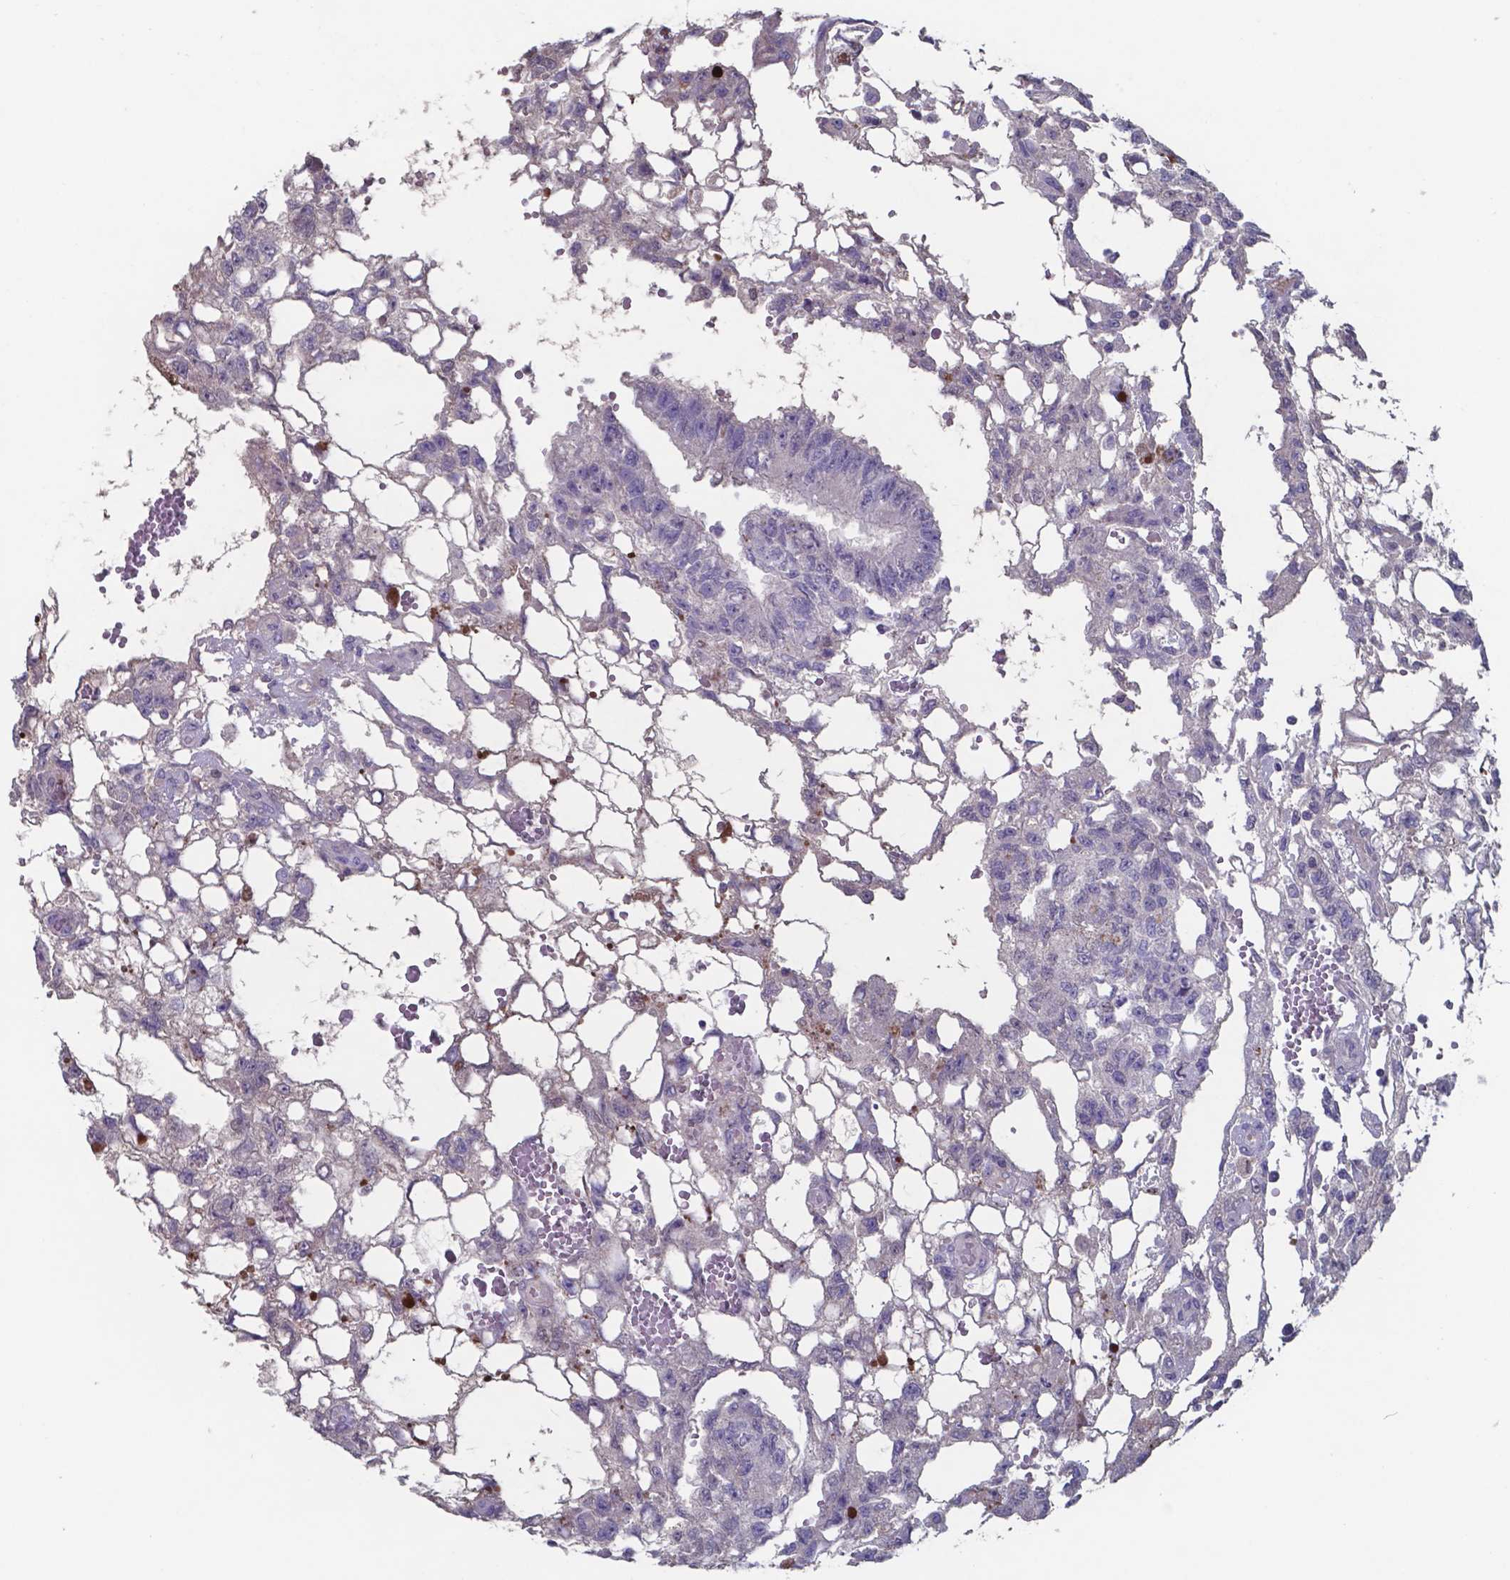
{"staining": {"intensity": "negative", "quantity": "none", "location": "none"}, "tissue": "testis cancer", "cell_type": "Tumor cells", "image_type": "cancer", "snomed": [{"axis": "morphology", "description": "Carcinoma, Embryonal, NOS"}, {"axis": "topography", "description": "Testis"}], "caption": "High power microscopy image of an immunohistochemistry (IHC) image of testis embryonal carcinoma, revealing no significant positivity in tumor cells. The staining was performed using DAB (3,3'-diaminobenzidine) to visualize the protein expression in brown, while the nuclei were stained in blue with hematoxylin (Magnification: 20x).", "gene": "TTR", "patient": {"sex": "male", "age": 32}}